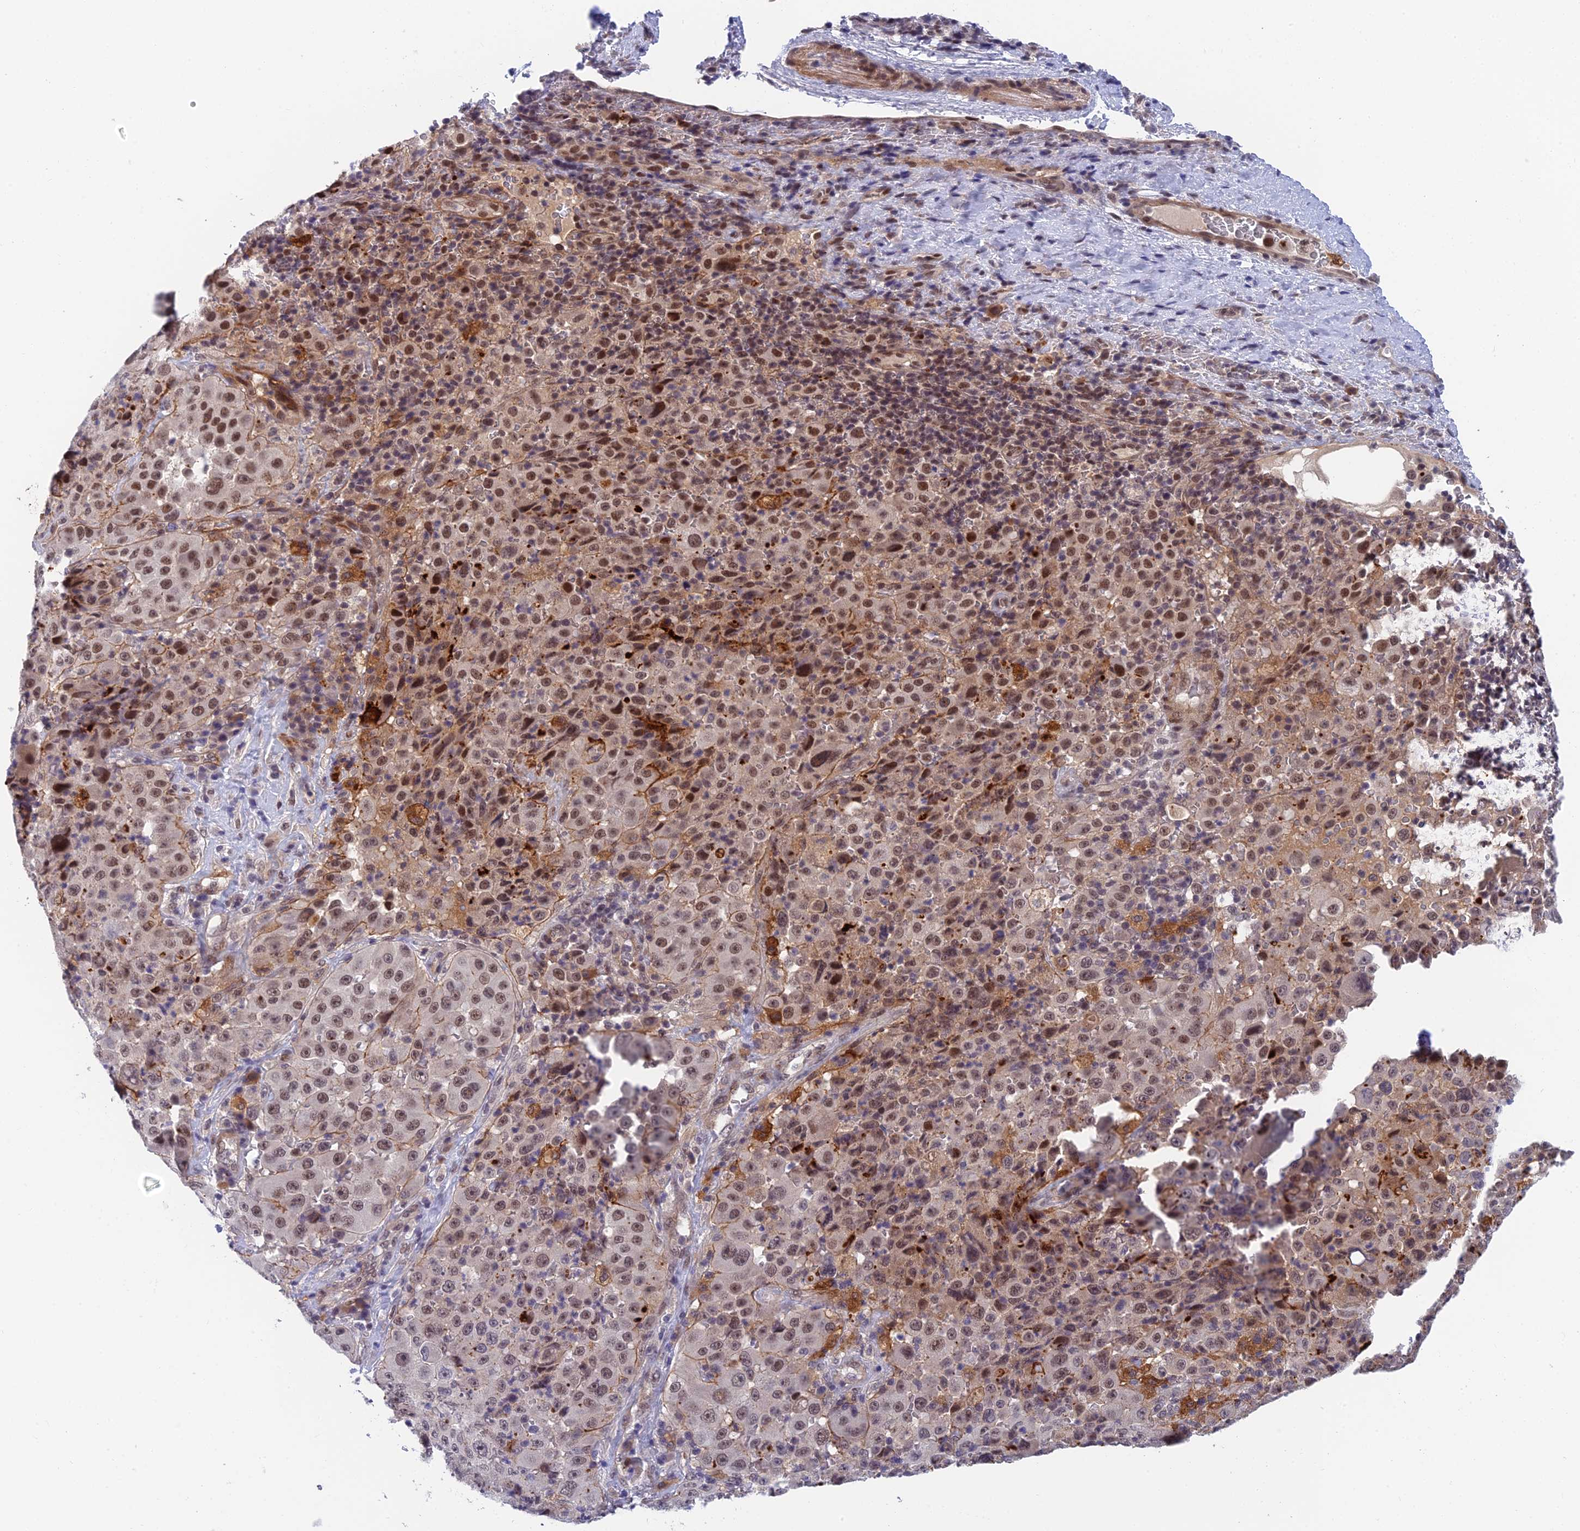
{"staining": {"intensity": "moderate", "quantity": "25%-75%", "location": "nuclear"}, "tissue": "melanoma", "cell_type": "Tumor cells", "image_type": "cancer", "snomed": [{"axis": "morphology", "description": "Malignant melanoma, Metastatic site"}, {"axis": "topography", "description": "Lymph node"}], "caption": "IHC of human malignant melanoma (metastatic site) demonstrates medium levels of moderate nuclear positivity in approximately 25%-75% of tumor cells. (IHC, brightfield microscopy, high magnification).", "gene": "NSMCE1", "patient": {"sex": "male", "age": 62}}